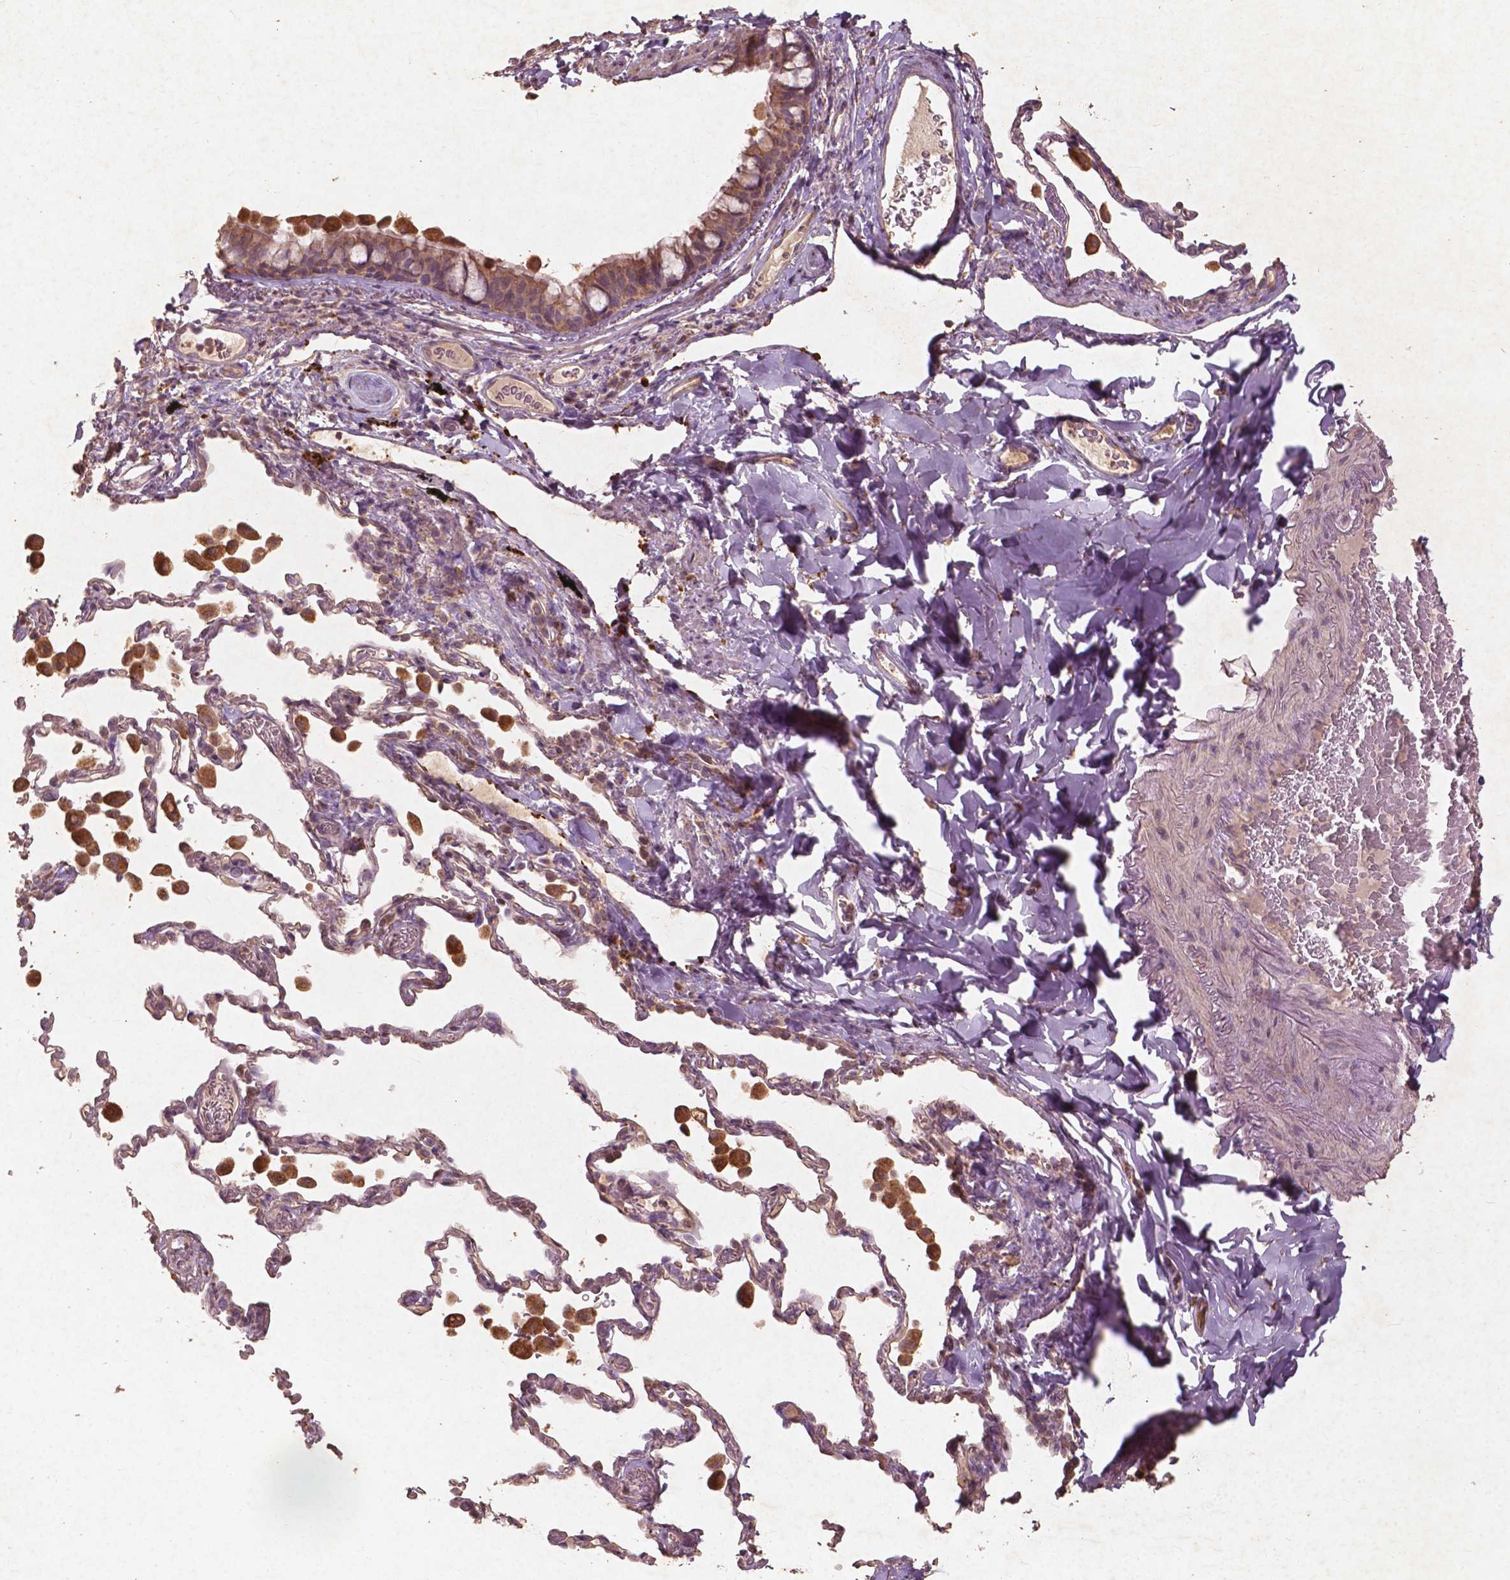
{"staining": {"intensity": "moderate", "quantity": ">75%", "location": "cytoplasmic/membranous"}, "tissue": "bronchus", "cell_type": "Respiratory epithelial cells", "image_type": "normal", "snomed": [{"axis": "morphology", "description": "Normal tissue, NOS"}, {"axis": "topography", "description": "Bronchus"}, {"axis": "topography", "description": "Lung"}], "caption": "This image reveals benign bronchus stained with IHC to label a protein in brown. The cytoplasmic/membranous of respiratory epithelial cells show moderate positivity for the protein. Nuclei are counter-stained blue.", "gene": "ST6GALNAC5", "patient": {"sex": "male", "age": 54}}